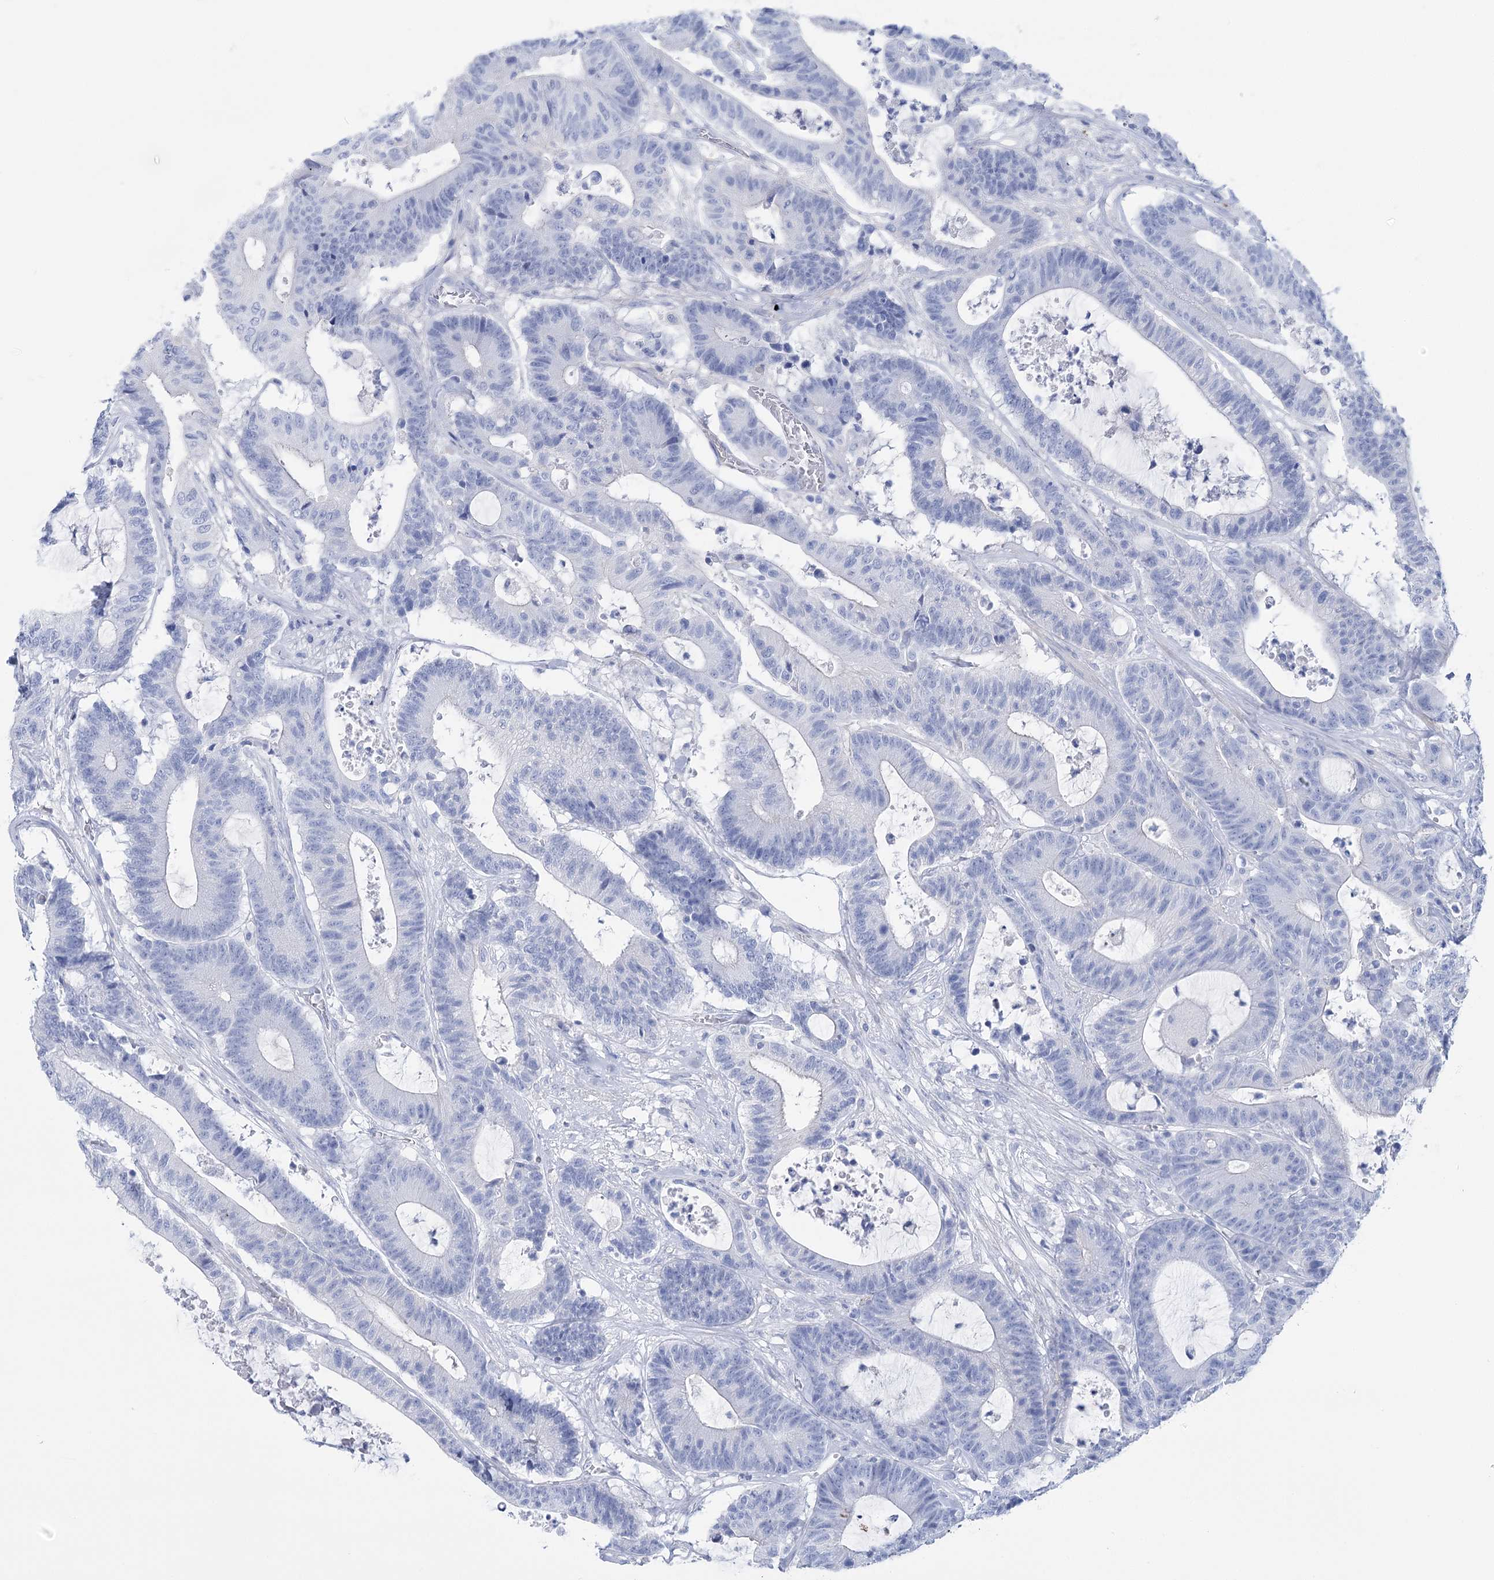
{"staining": {"intensity": "negative", "quantity": "none", "location": "none"}, "tissue": "colorectal cancer", "cell_type": "Tumor cells", "image_type": "cancer", "snomed": [{"axis": "morphology", "description": "Adenocarcinoma, NOS"}, {"axis": "topography", "description": "Colon"}], "caption": "Histopathology image shows no protein staining in tumor cells of adenocarcinoma (colorectal) tissue. The staining was performed using DAB to visualize the protein expression in brown, while the nuclei were stained in blue with hematoxylin (Magnification: 20x).", "gene": "PCDHA1", "patient": {"sex": "female", "age": 84}}